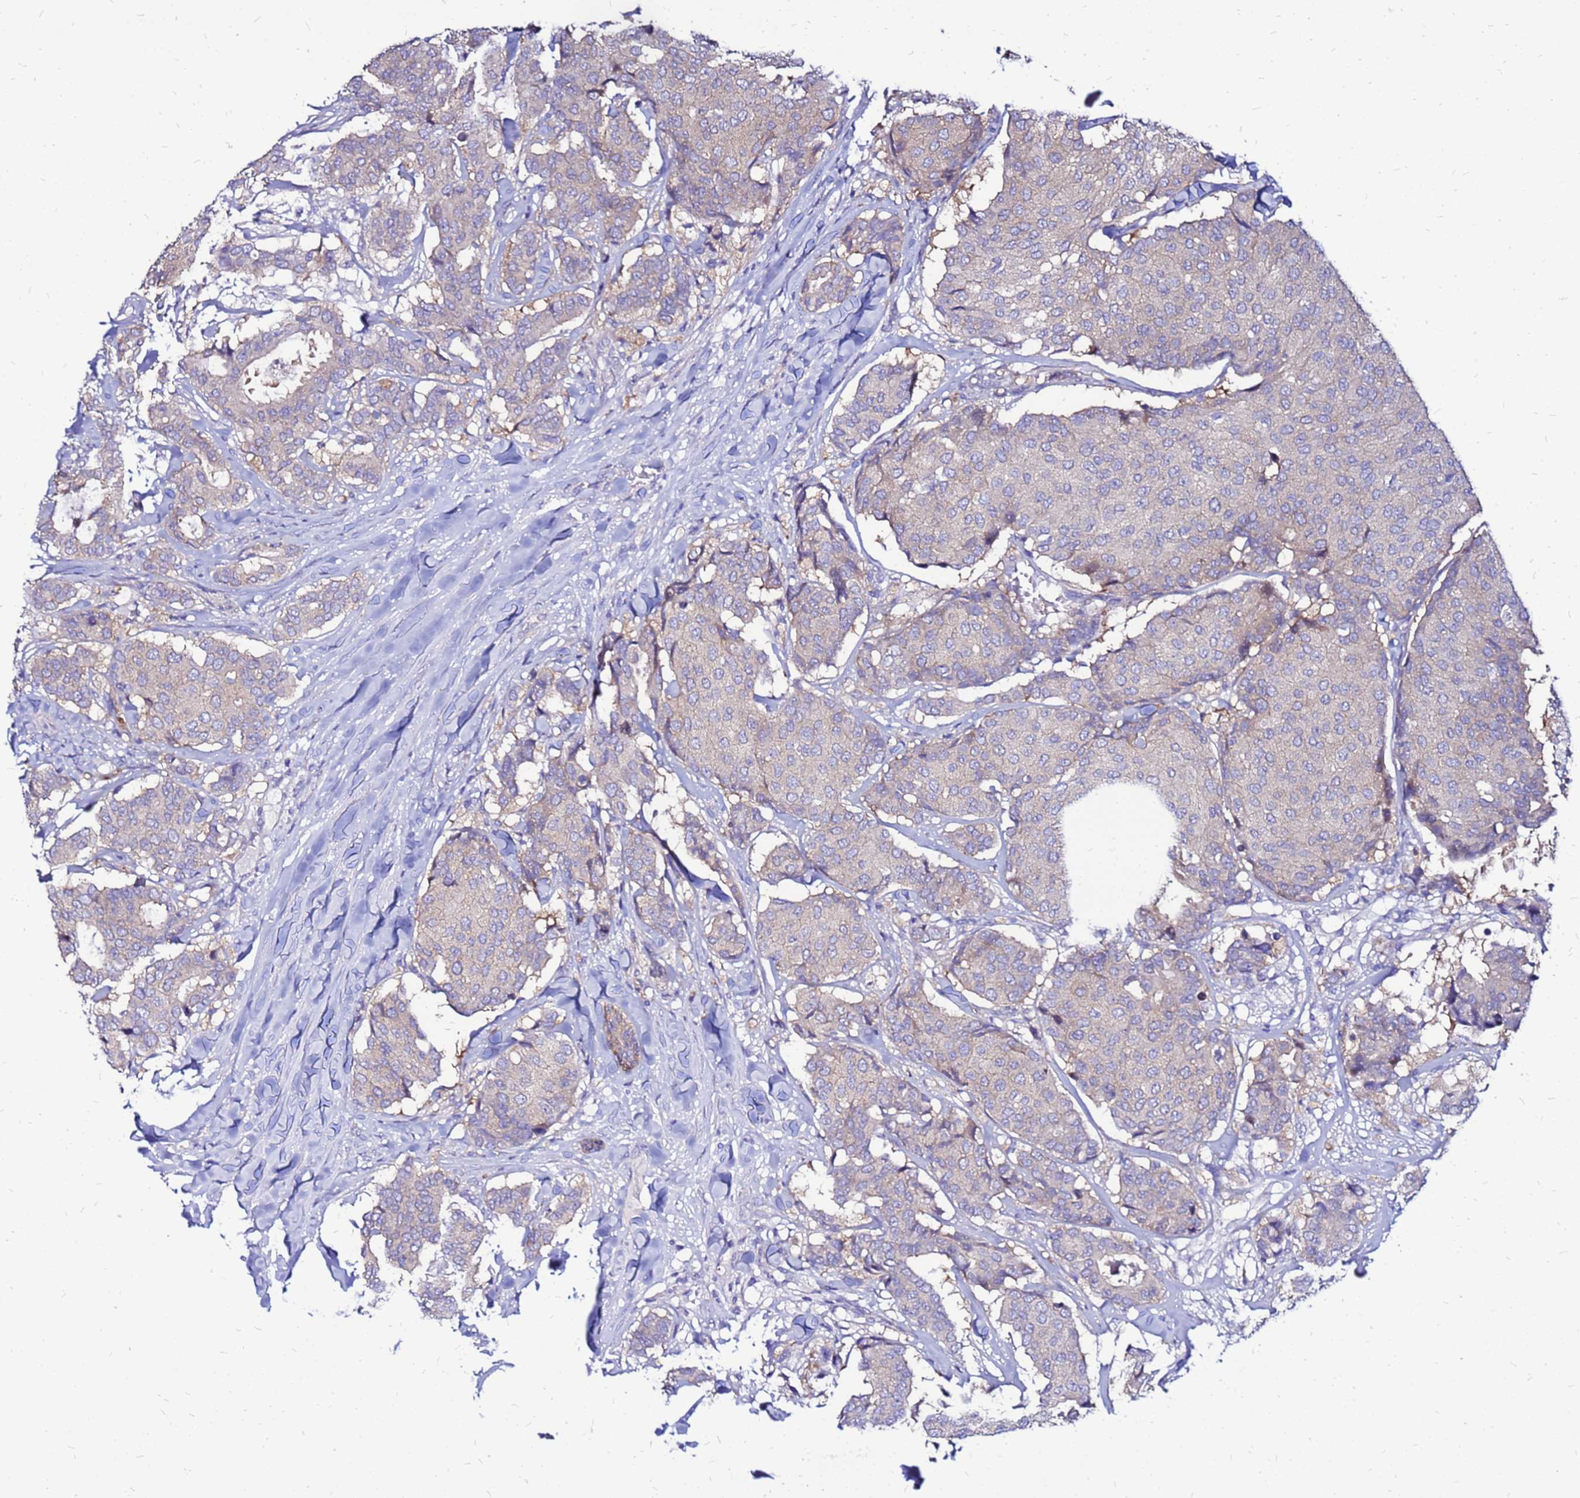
{"staining": {"intensity": "negative", "quantity": "none", "location": "none"}, "tissue": "breast cancer", "cell_type": "Tumor cells", "image_type": "cancer", "snomed": [{"axis": "morphology", "description": "Duct carcinoma"}, {"axis": "topography", "description": "Breast"}], "caption": "This micrograph is of breast cancer stained with IHC to label a protein in brown with the nuclei are counter-stained blue. There is no expression in tumor cells.", "gene": "ARHGEF5", "patient": {"sex": "female", "age": 75}}